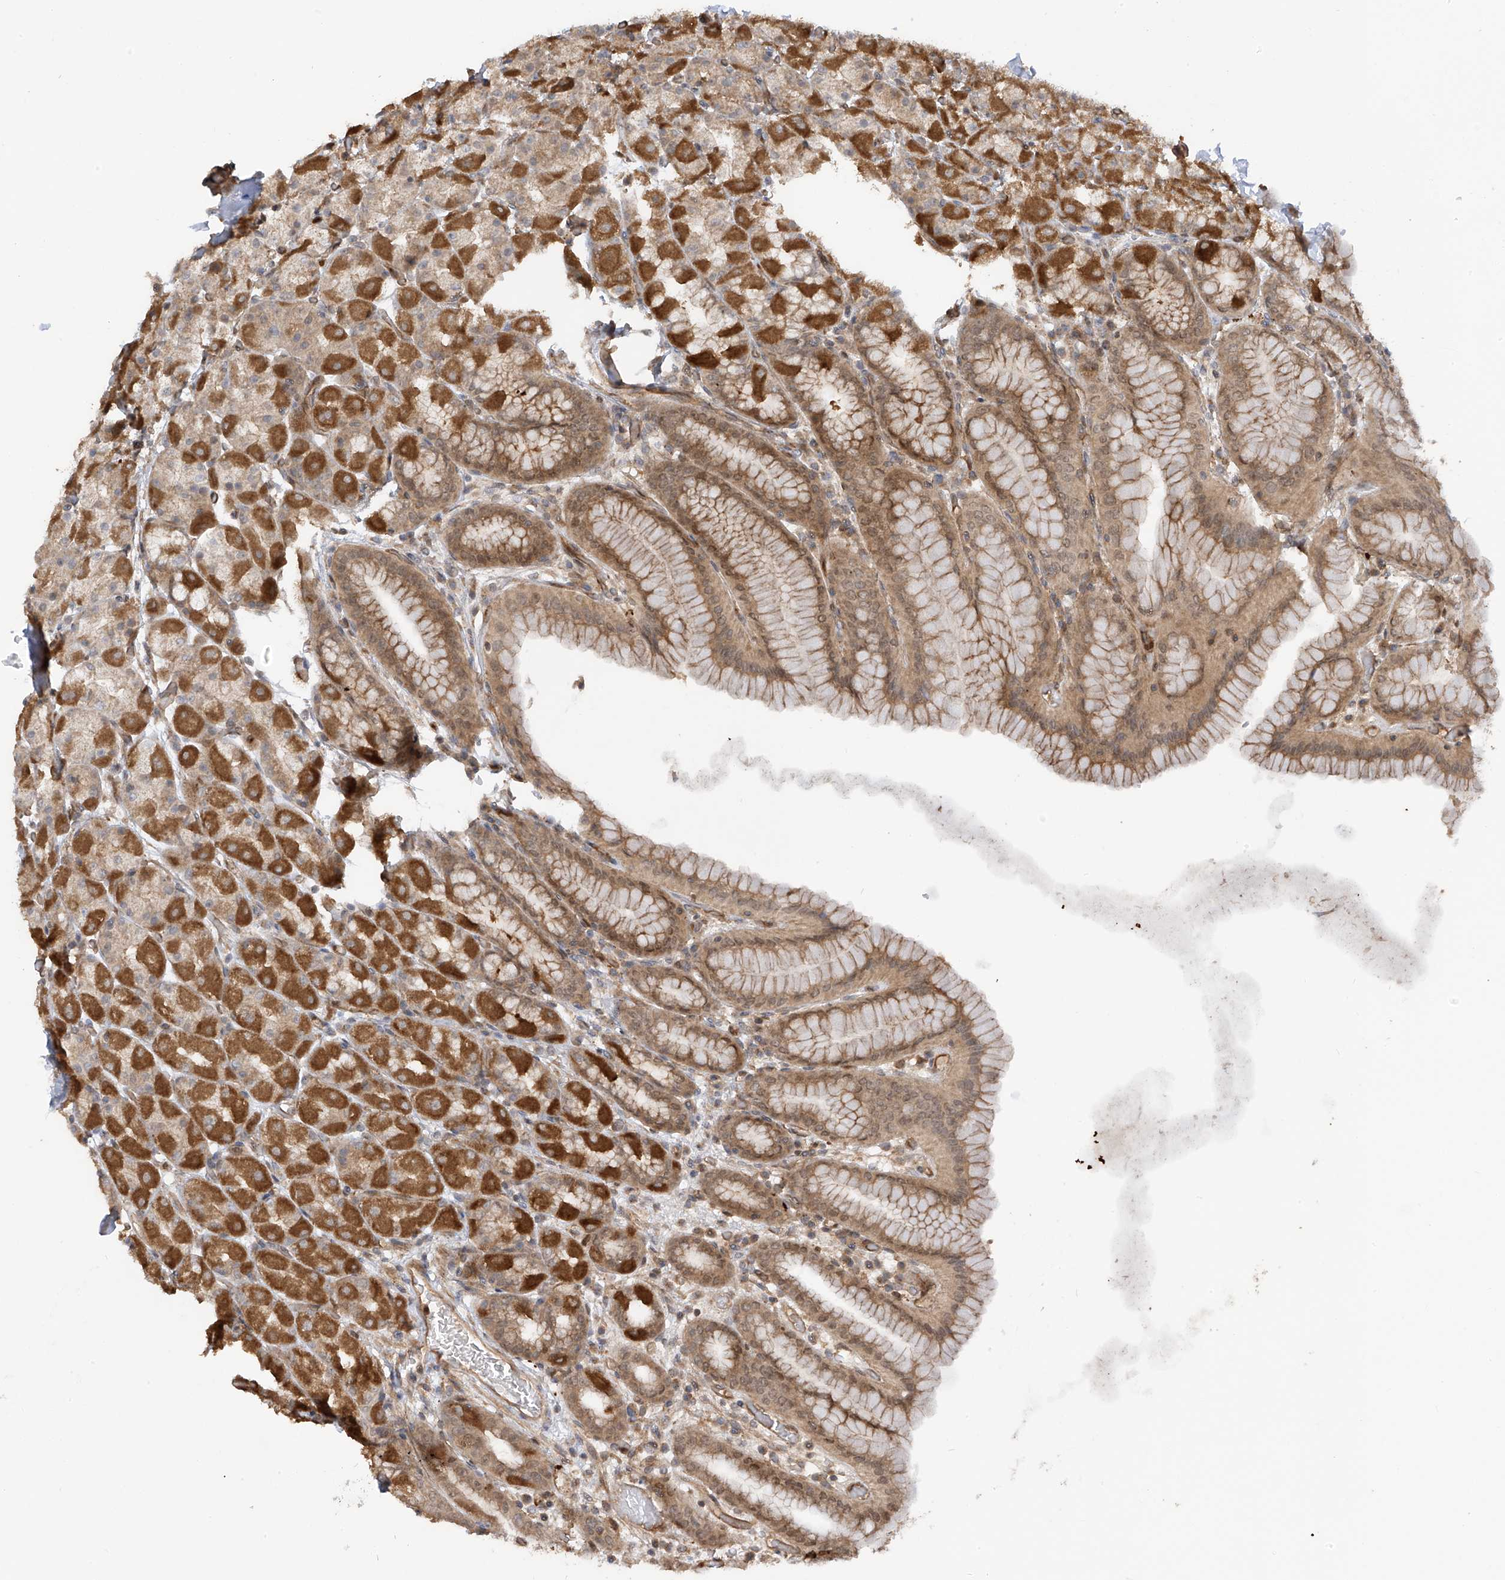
{"staining": {"intensity": "moderate", "quantity": ">75%", "location": "cytoplasmic/membranous"}, "tissue": "stomach", "cell_type": "Glandular cells", "image_type": "normal", "snomed": [{"axis": "morphology", "description": "Normal tissue, NOS"}, {"axis": "topography", "description": "Stomach, upper"}], "caption": "Moderate cytoplasmic/membranous expression is identified in about >75% of glandular cells in normal stomach.", "gene": "ATAD2B", "patient": {"sex": "male", "age": 68}}